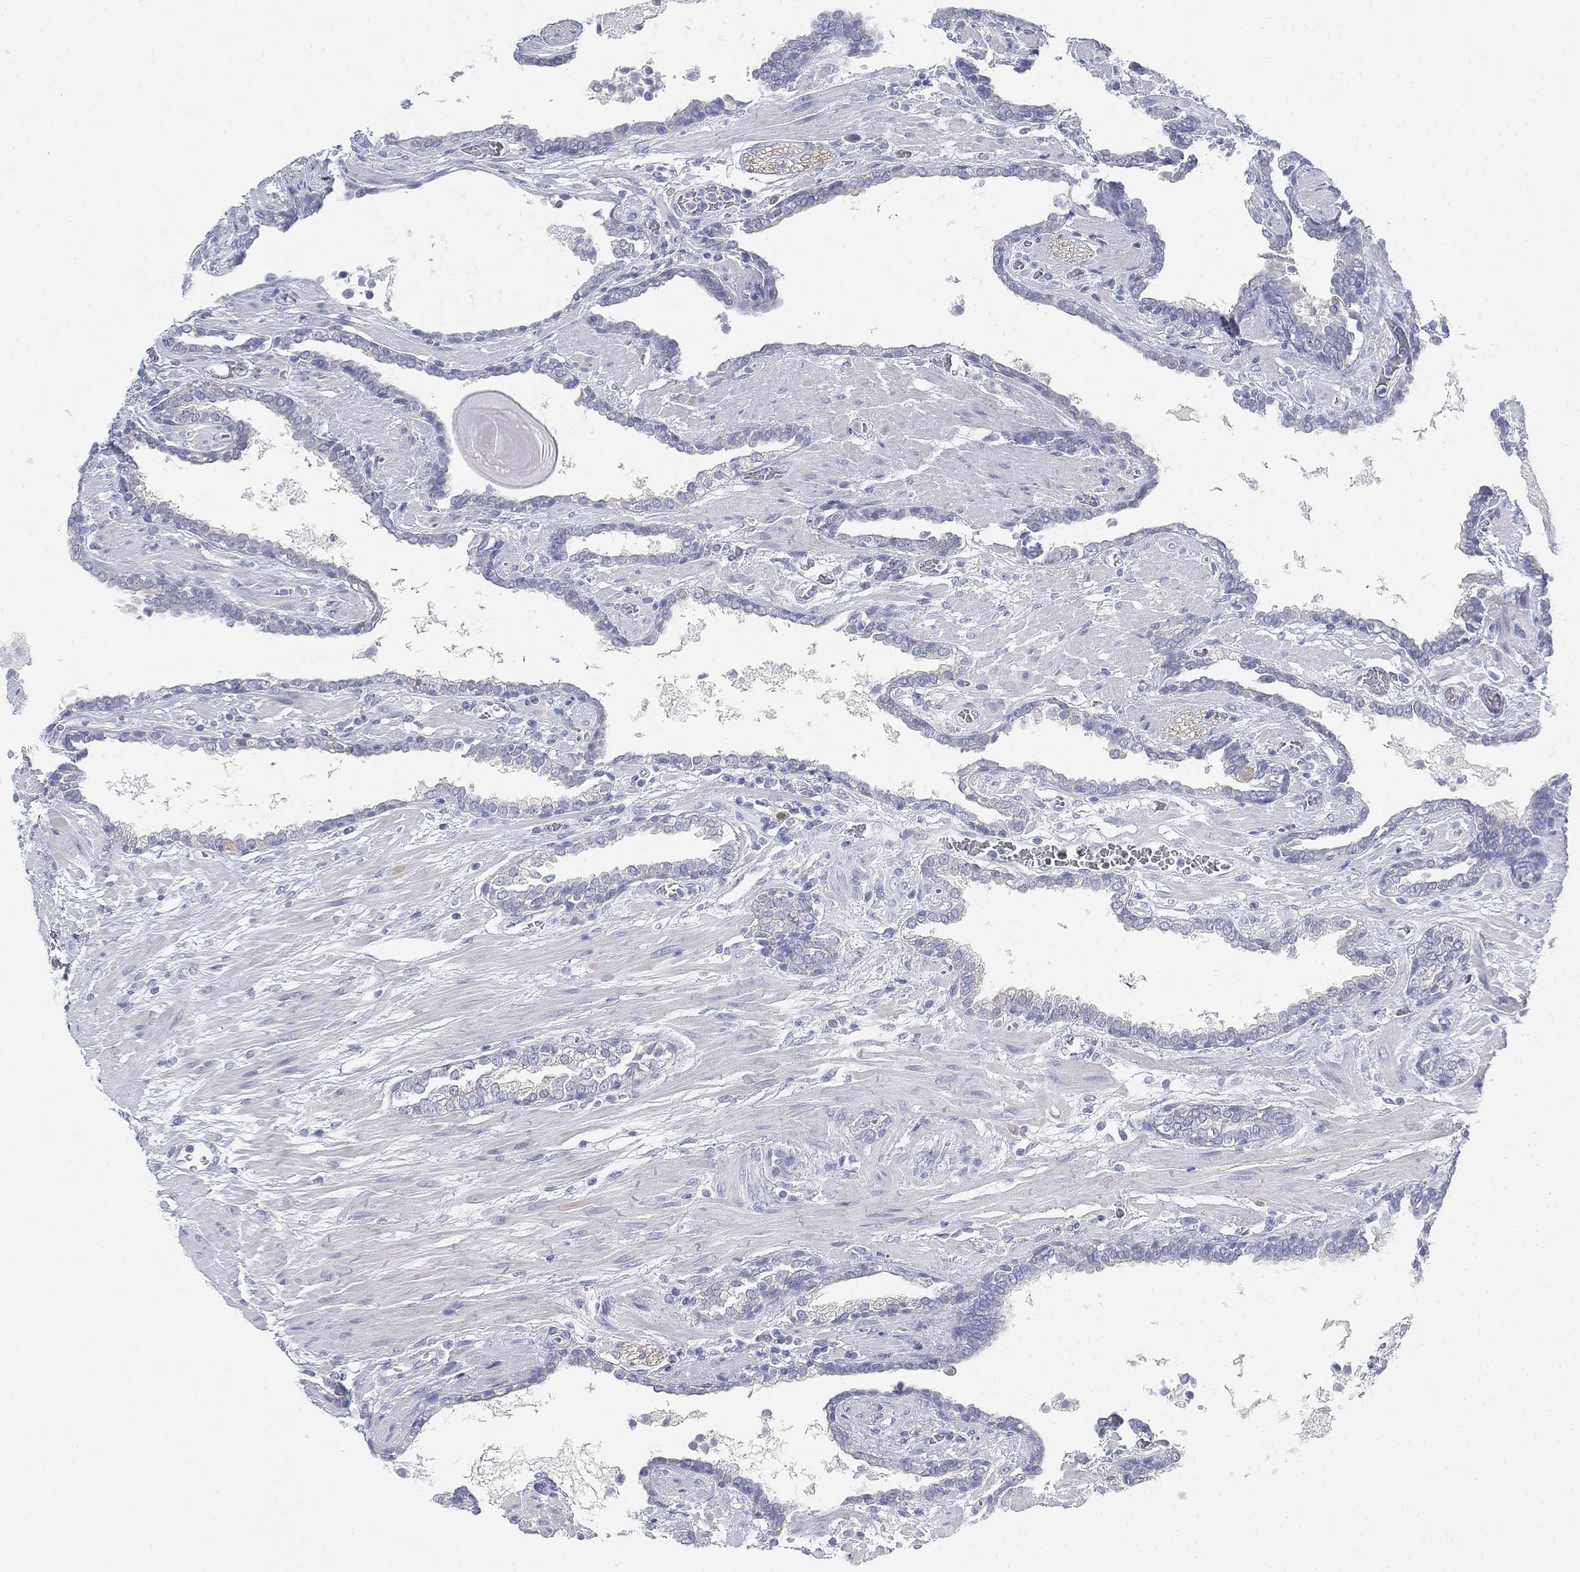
{"staining": {"intensity": "negative", "quantity": "none", "location": "none"}, "tissue": "prostate cancer", "cell_type": "Tumor cells", "image_type": "cancer", "snomed": [{"axis": "morphology", "description": "Adenocarcinoma, Low grade"}, {"axis": "topography", "description": "Prostate"}], "caption": "This is an IHC image of human adenocarcinoma (low-grade) (prostate). There is no staining in tumor cells.", "gene": "GCNA", "patient": {"sex": "male", "age": 69}}